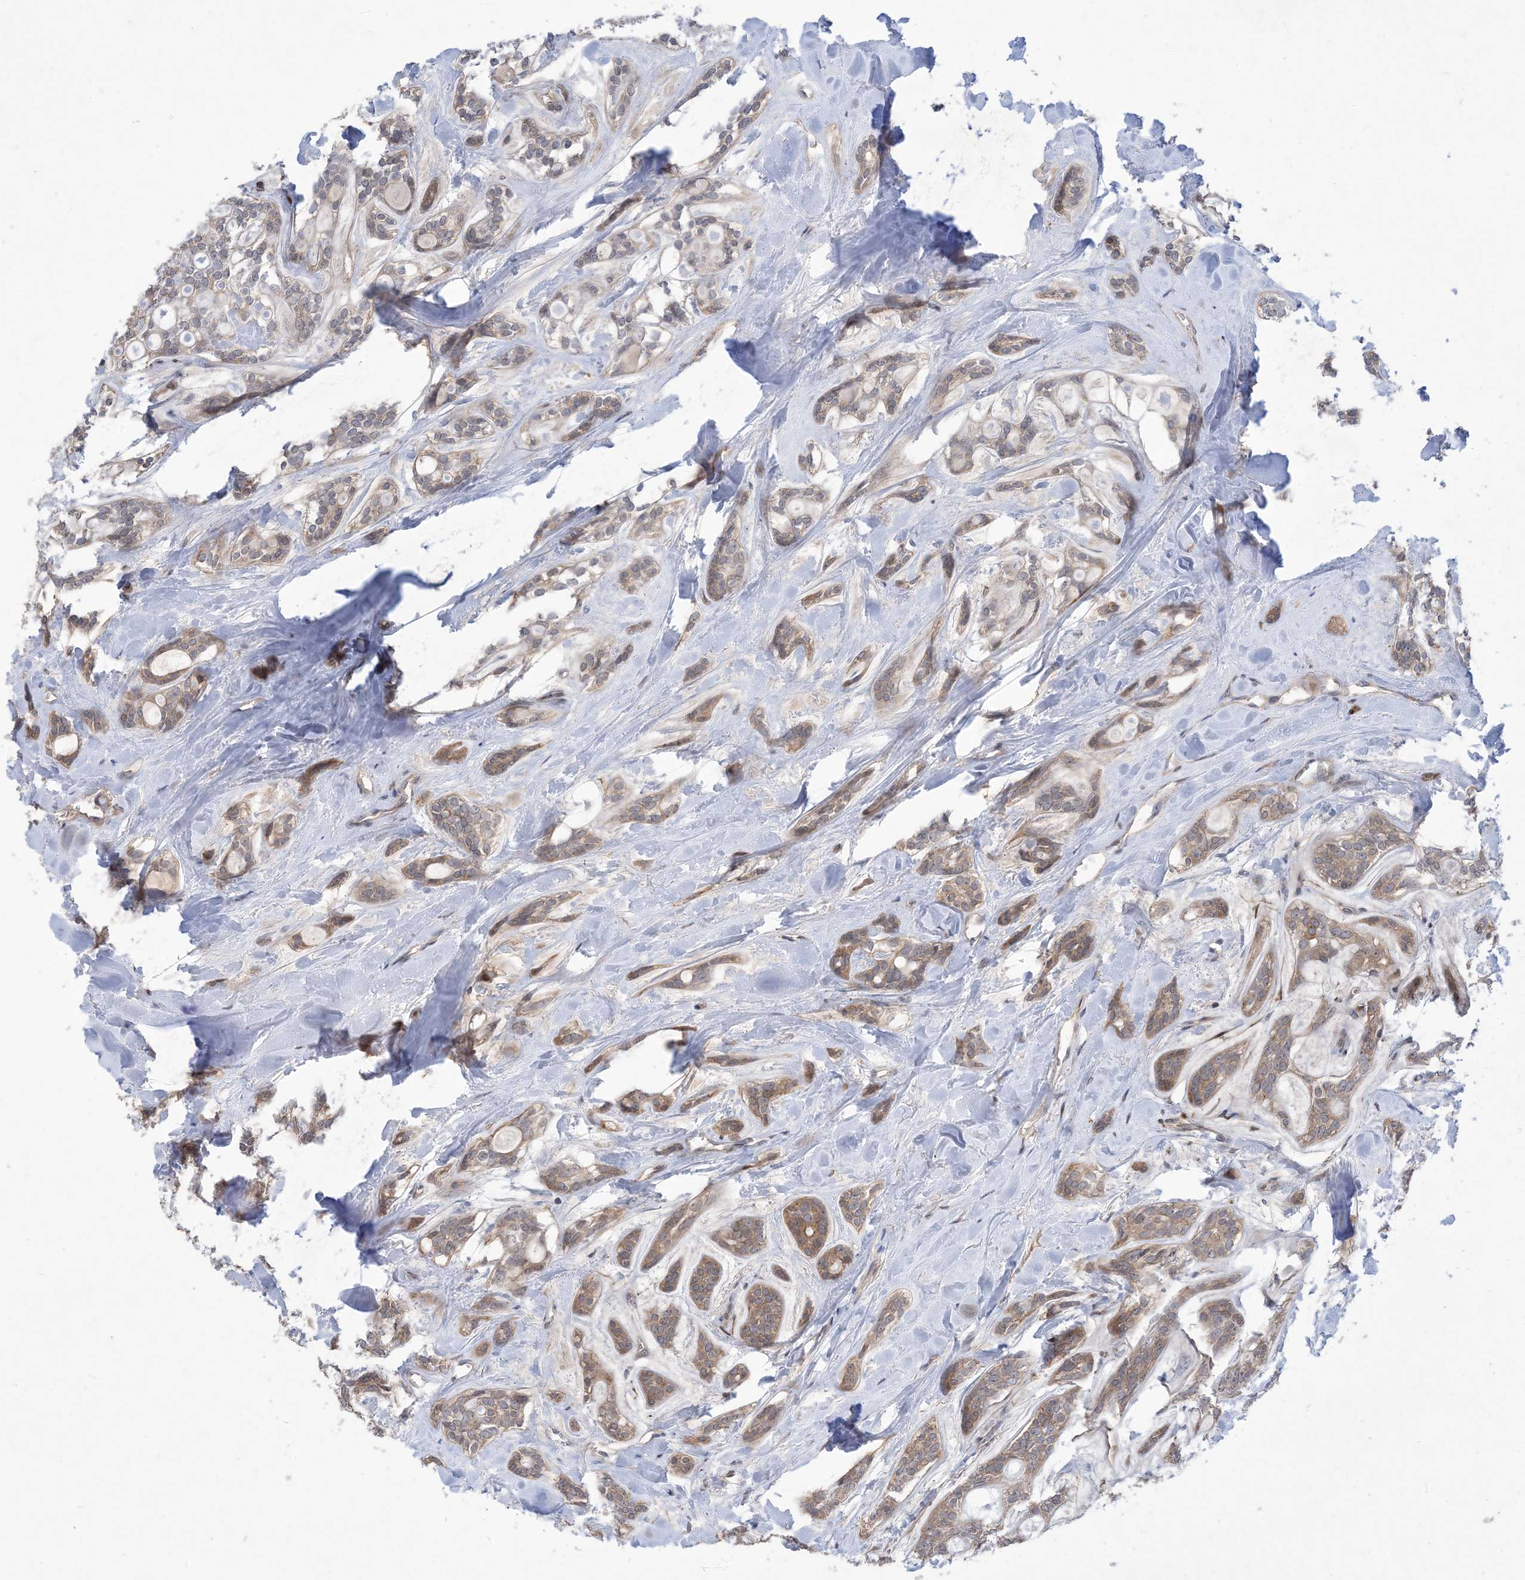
{"staining": {"intensity": "moderate", "quantity": ">75%", "location": "cytoplasmic/membranous"}, "tissue": "head and neck cancer", "cell_type": "Tumor cells", "image_type": "cancer", "snomed": [{"axis": "morphology", "description": "Adenocarcinoma, NOS"}, {"axis": "topography", "description": "Head-Neck"}], "caption": "Protein staining reveals moderate cytoplasmic/membranous staining in approximately >75% of tumor cells in head and neck cancer.", "gene": "EHBP1", "patient": {"sex": "male", "age": 66}}